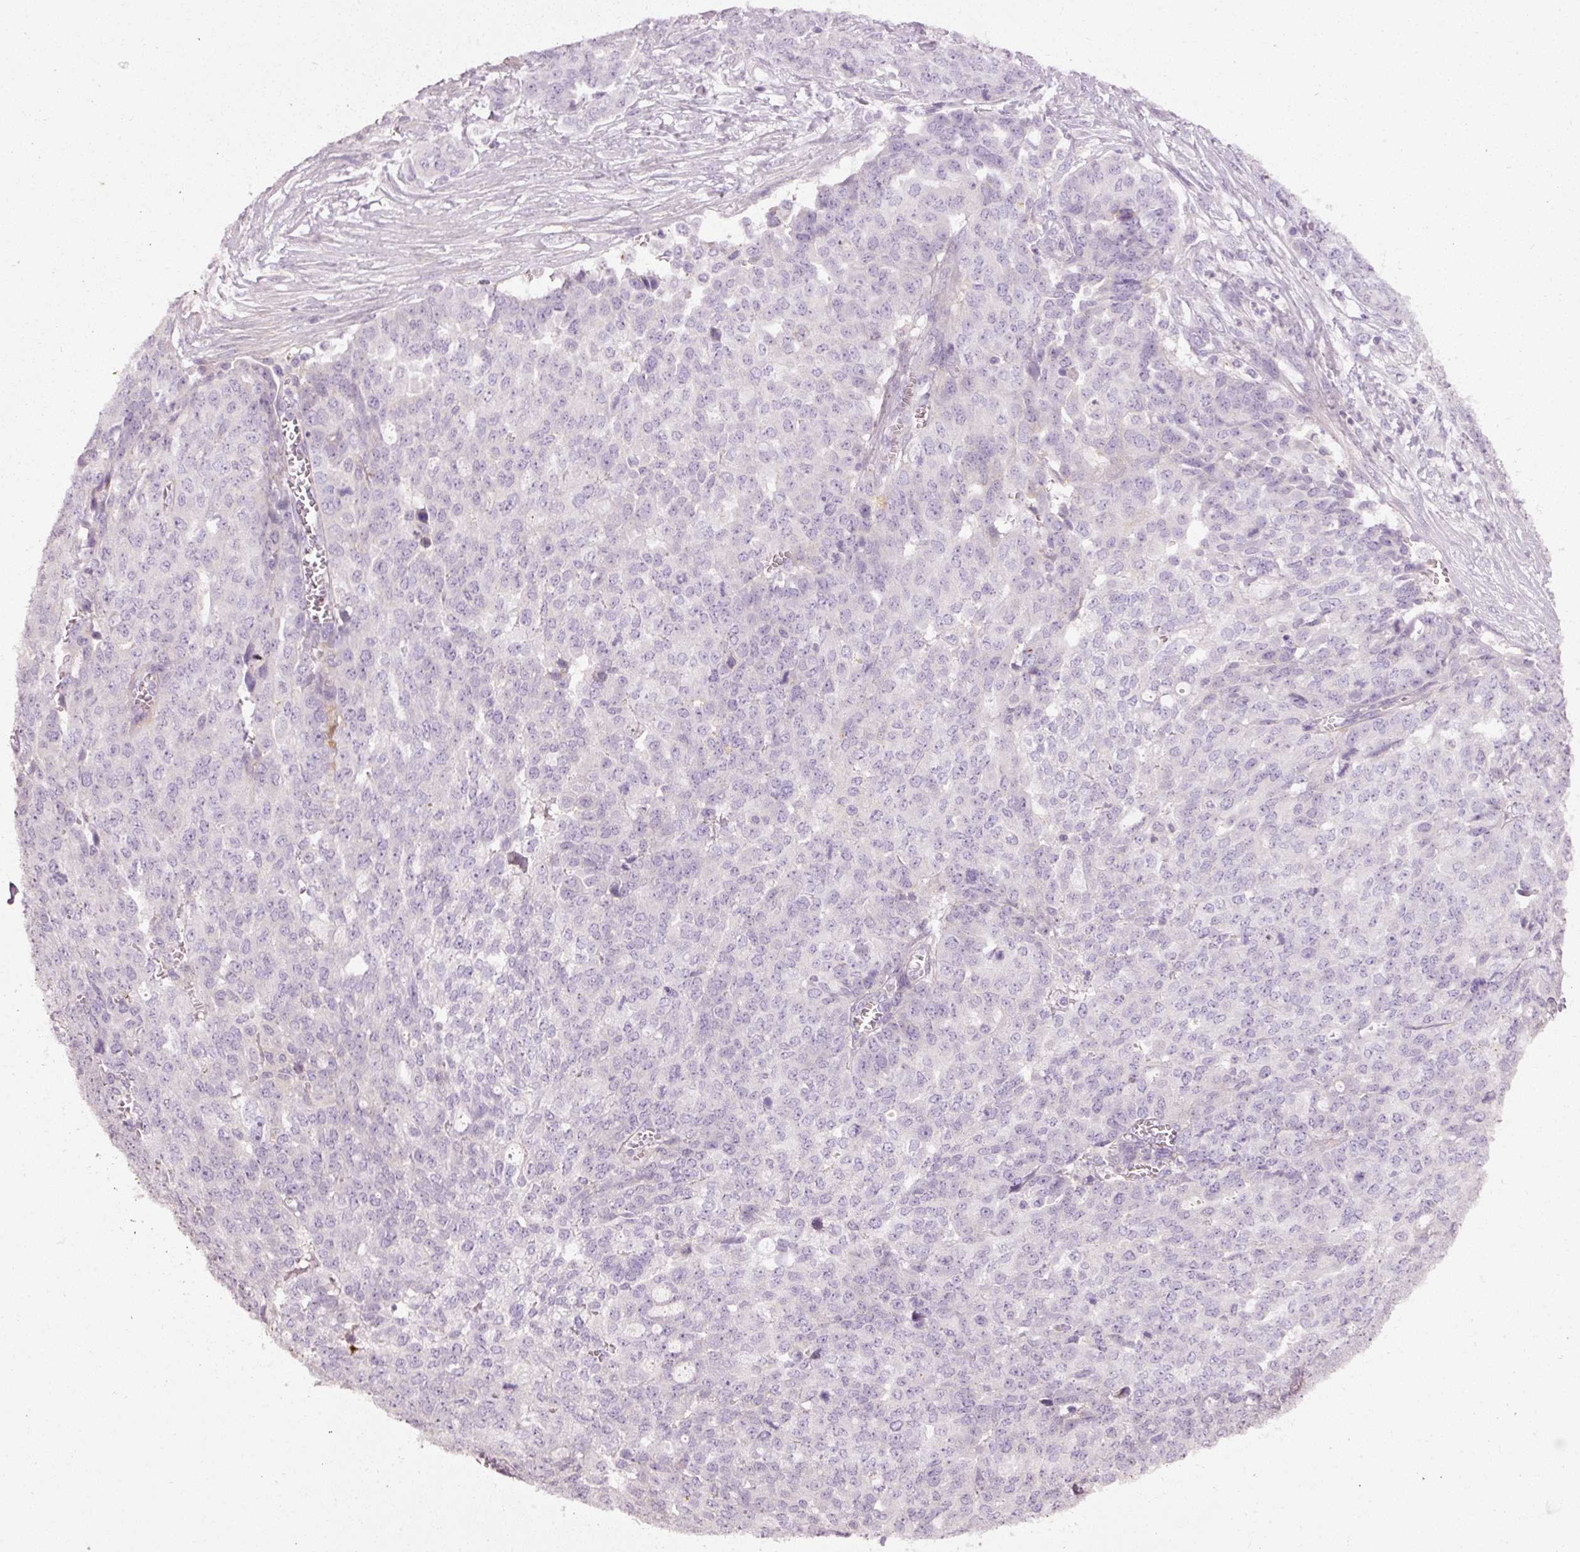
{"staining": {"intensity": "negative", "quantity": "none", "location": "none"}, "tissue": "ovarian cancer", "cell_type": "Tumor cells", "image_type": "cancer", "snomed": [{"axis": "morphology", "description": "Cystadenocarcinoma, serous, NOS"}, {"axis": "topography", "description": "Soft tissue"}, {"axis": "topography", "description": "Ovary"}], "caption": "This is an immunohistochemistry (IHC) image of serous cystadenocarcinoma (ovarian). There is no positivity in tumor cells.", "gene": "MUC5AC", "patient": {"sex": "female", "age": 57}}